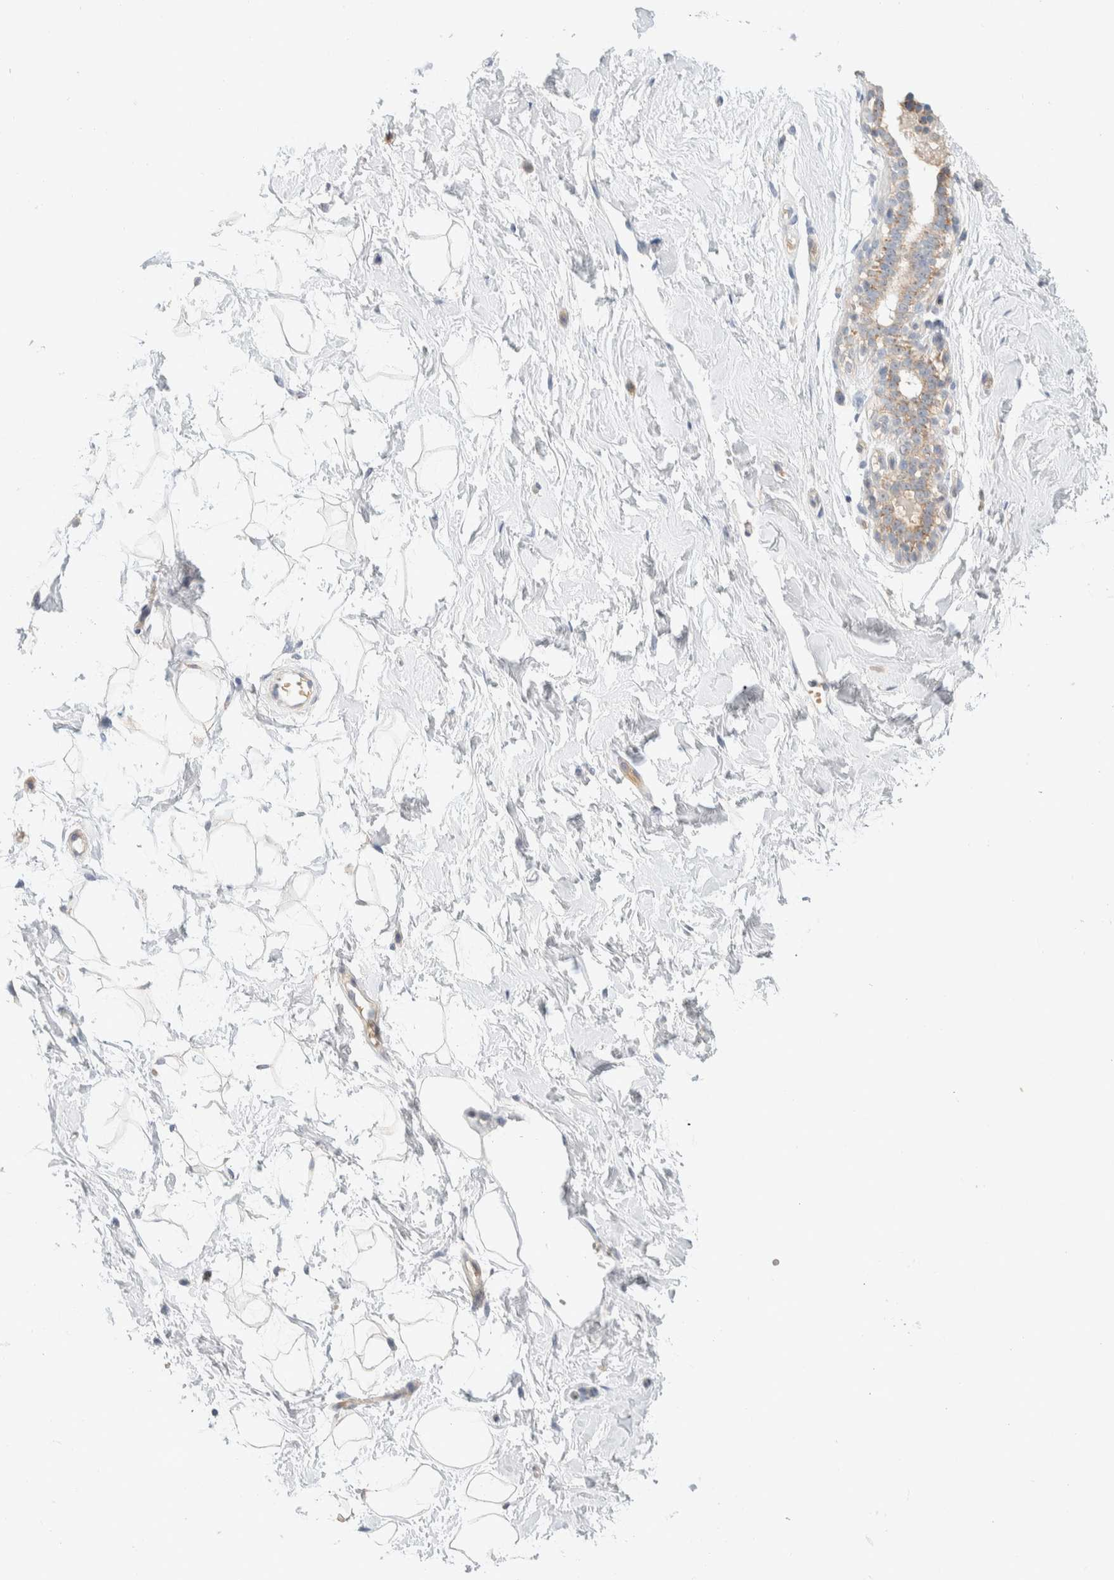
{"staining": {"intensity": "negative", "quantity": "none", "location": "none"}, "tissue": "breast", "cell_type": "Adipocytes", "image_type": "normal", "snomed": [{"axis": "morphology", "description": "Normal tissue, NOS"}, {"axis": "topography", "description": "Breast"}], "caption": "Immunohistochemical staining of benign breast exhibits no significant expression in adipocytes. (DAB immunohistochemistry (IHC), high magnification).", "gene": "HDHD3", "patient": {"sex": "female", "age": 23}}